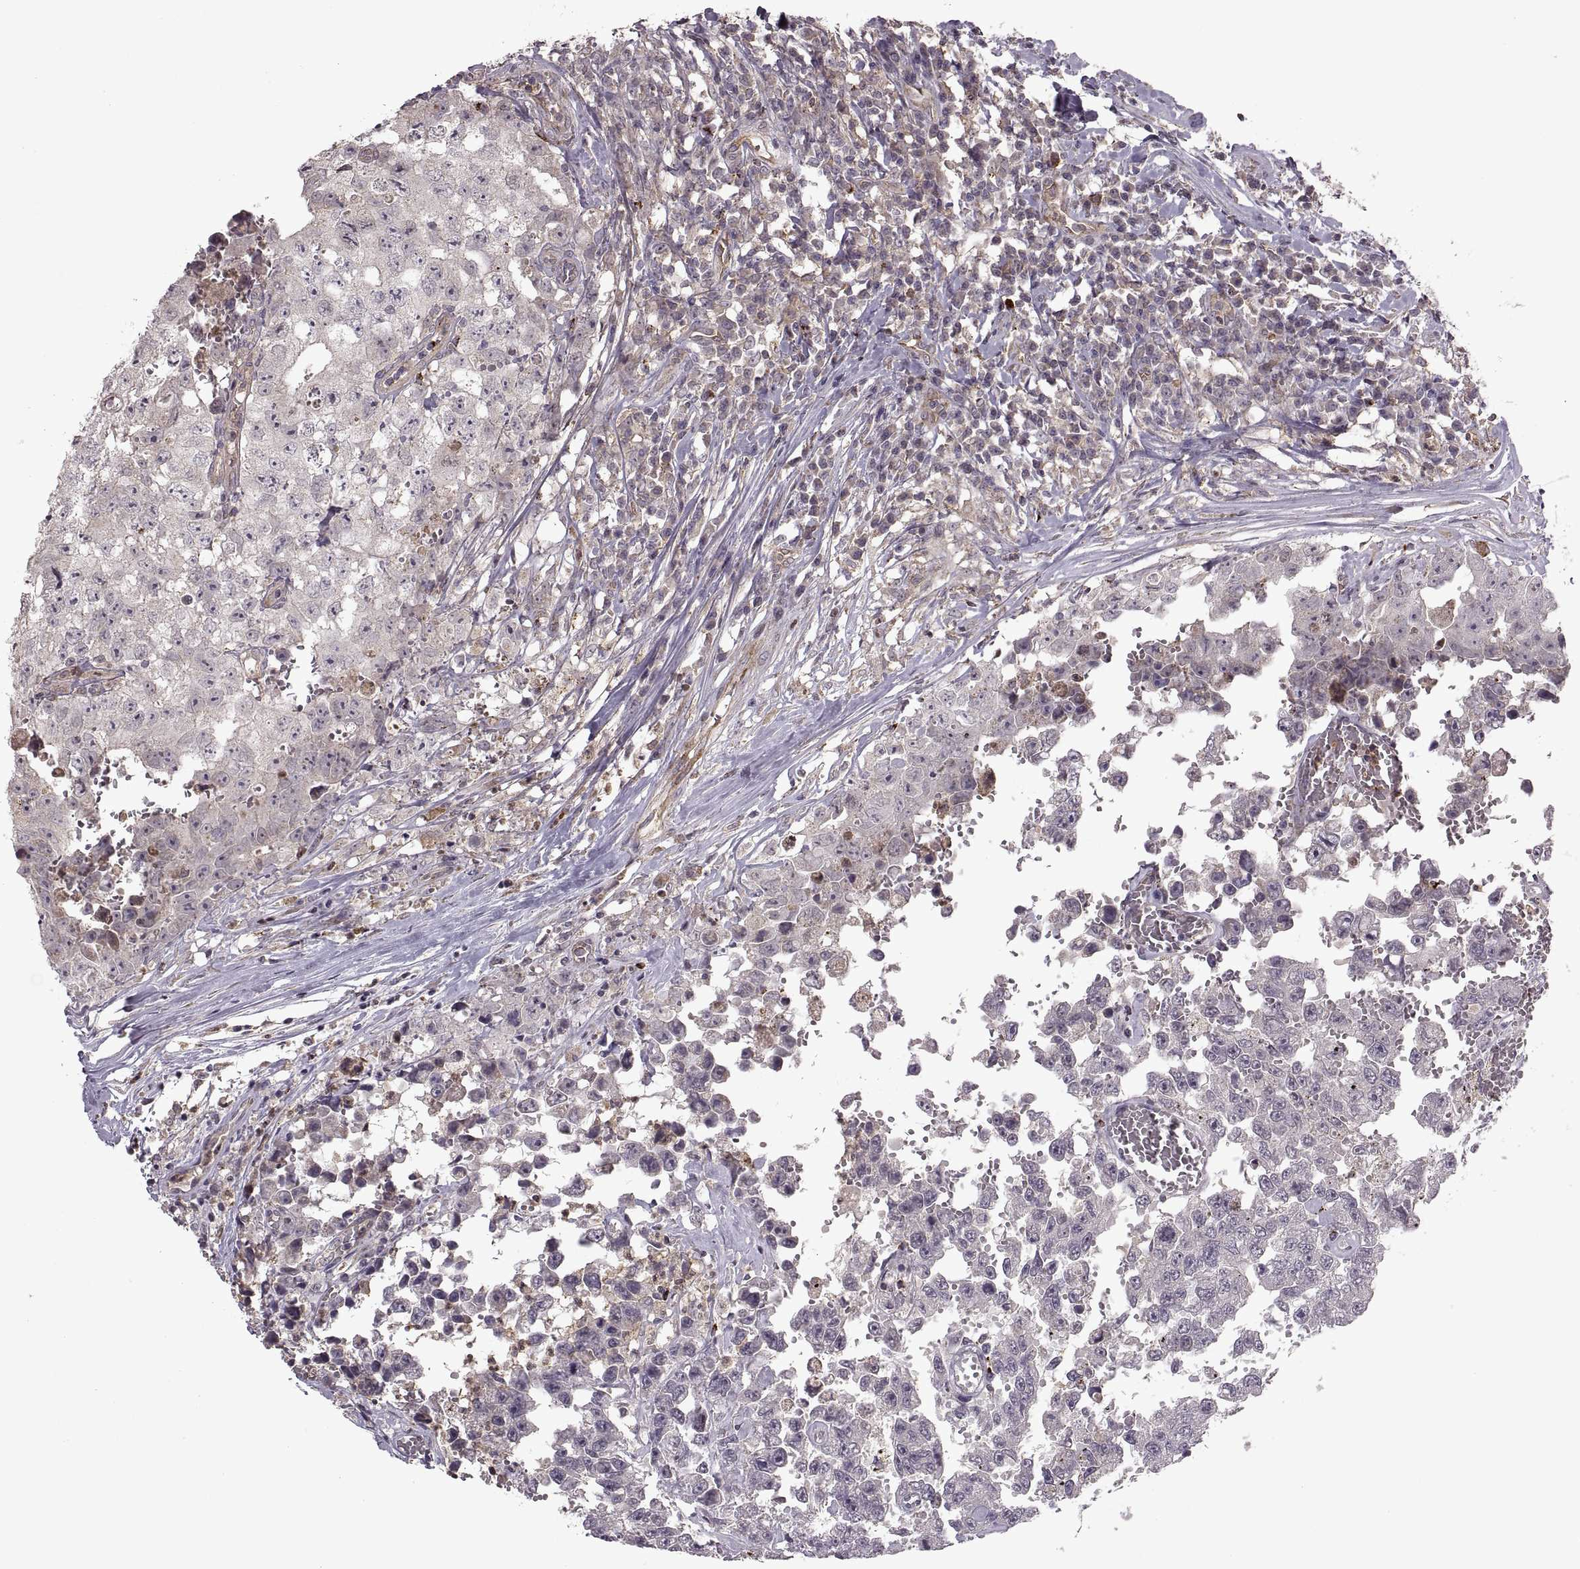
{"staining": {"intensity": "negative", "quantity": "none", "location": "none"}, "tissue": "testis cancer", "cell_type": "Tumor cells", "image_type": "cancer", "snomed": [{"axis": "morphology", "description": "Carcinoma, Embryonal, NOS"}, {"axis": "topography", "description": "Testis"}], "caption": "Tumor cells show no significant protein expression in testis cancer (embryonal carcinoma).", "gene": "PIERCE1", "patient": {"sex": "male", "age": 36}}